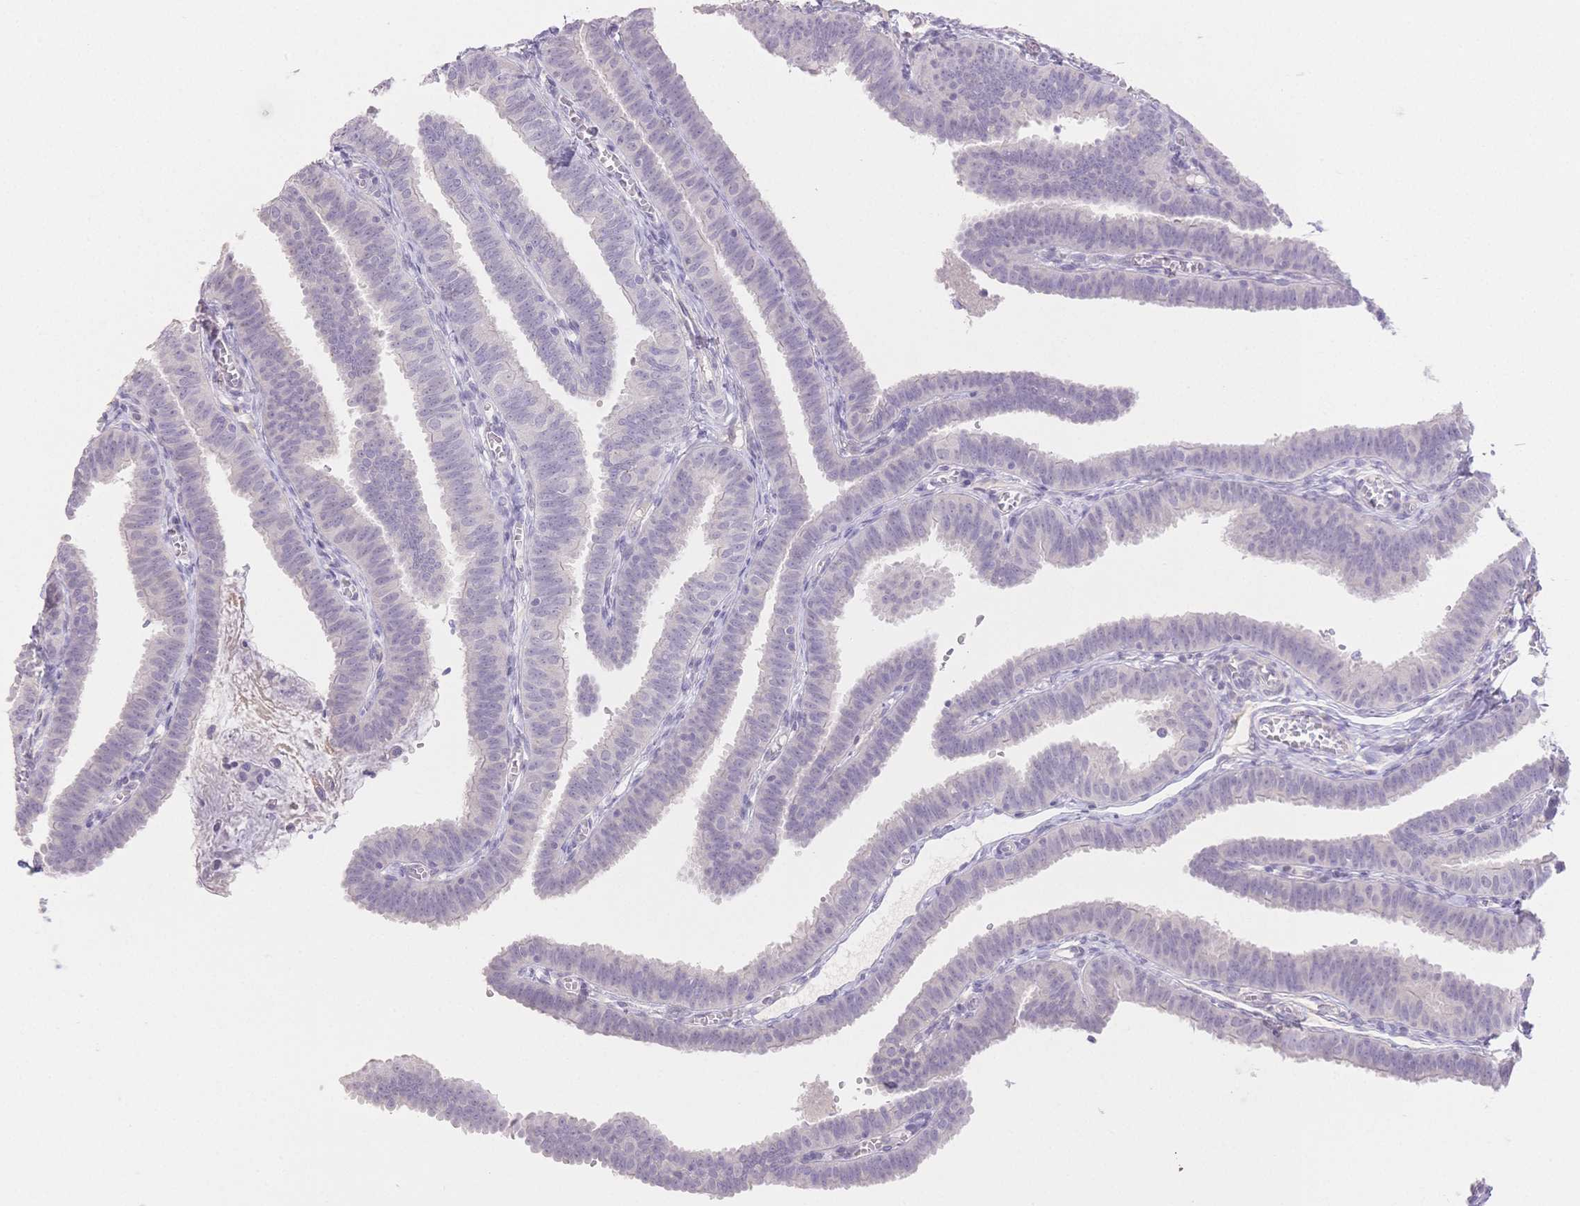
{"staining": {"intensity": "negative", "quantity": "none", "location": "none"}, "tissue": "fallopian tube", "cell_type": "Glandular cells", "image_type": "normal", "snomed": [{"axis": "morphology", "description": "Normal tissue, NOS"}, {"axis": "topography", "description": "Fallopian tube"}], "caption": "An immunohistochemistry micrograph of normal fallopian tube is shown. There is no staining in glandular cells of fallopian tube. (DAB (3,3'-diaminobenzidine) IHC, high magnification).", "gene": "SUV39H2", "patient": {"sex": "female", "age": 25}}